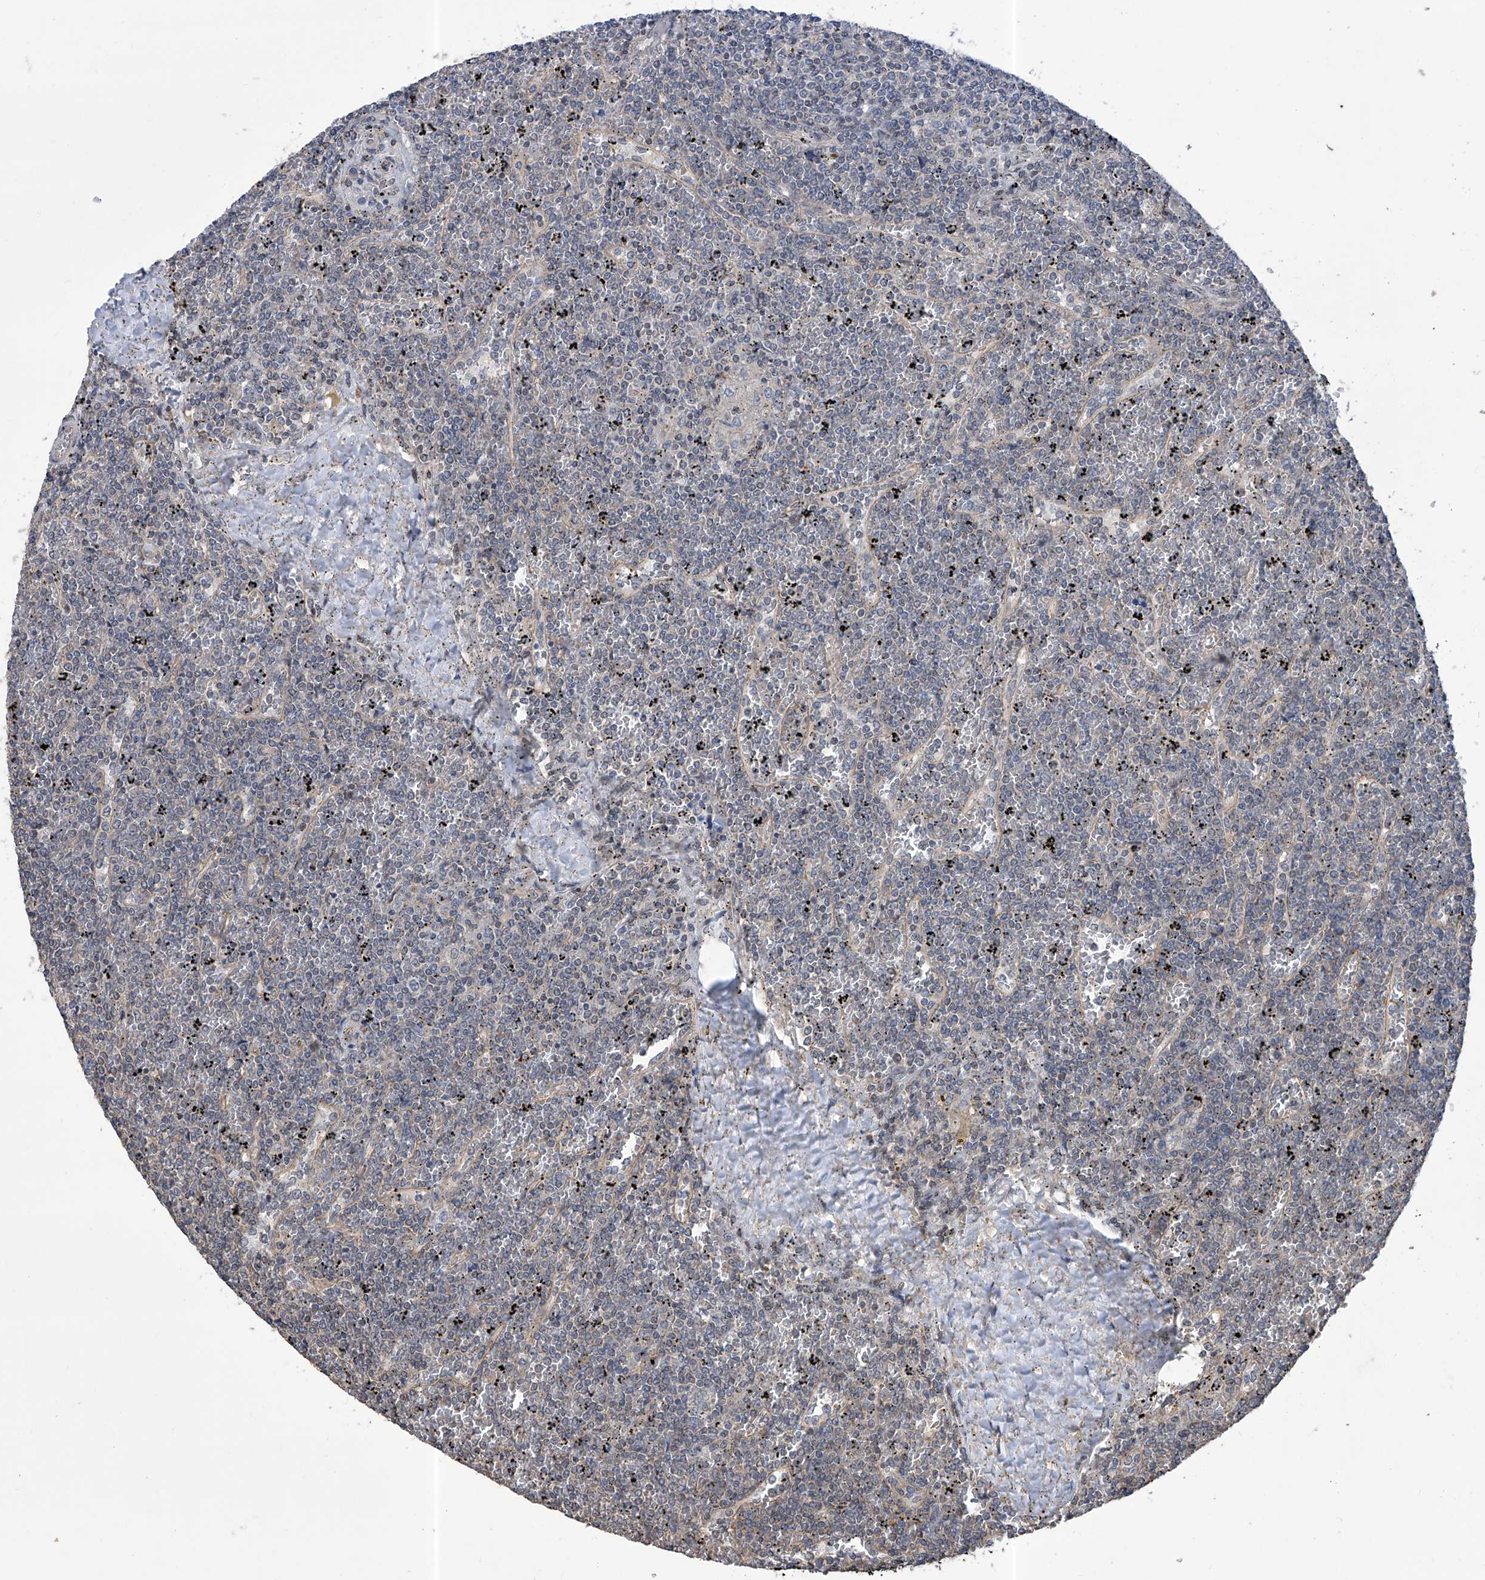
{"staining": {"intensity": "negative", "quantity": "none", "location": "none"}, "tissue": "lymphoma", "cell_type": "Tumor cells", "image_type": "cancer", "snomed": [{"axis": "morphology", "description": "Malignant lymphoma, non-Hodgkin's type, Low grade"}, {"axis": "topography", "description": "Spleen"}], "caption": "The immunohistochemistry (IHC) image has no significant expression in tumor cells of low-grade malignant lymphoma, non-Hodgkin's type tissue.", "gene": "KIFC2", "patient": {"sex": "female", "age": 19}}